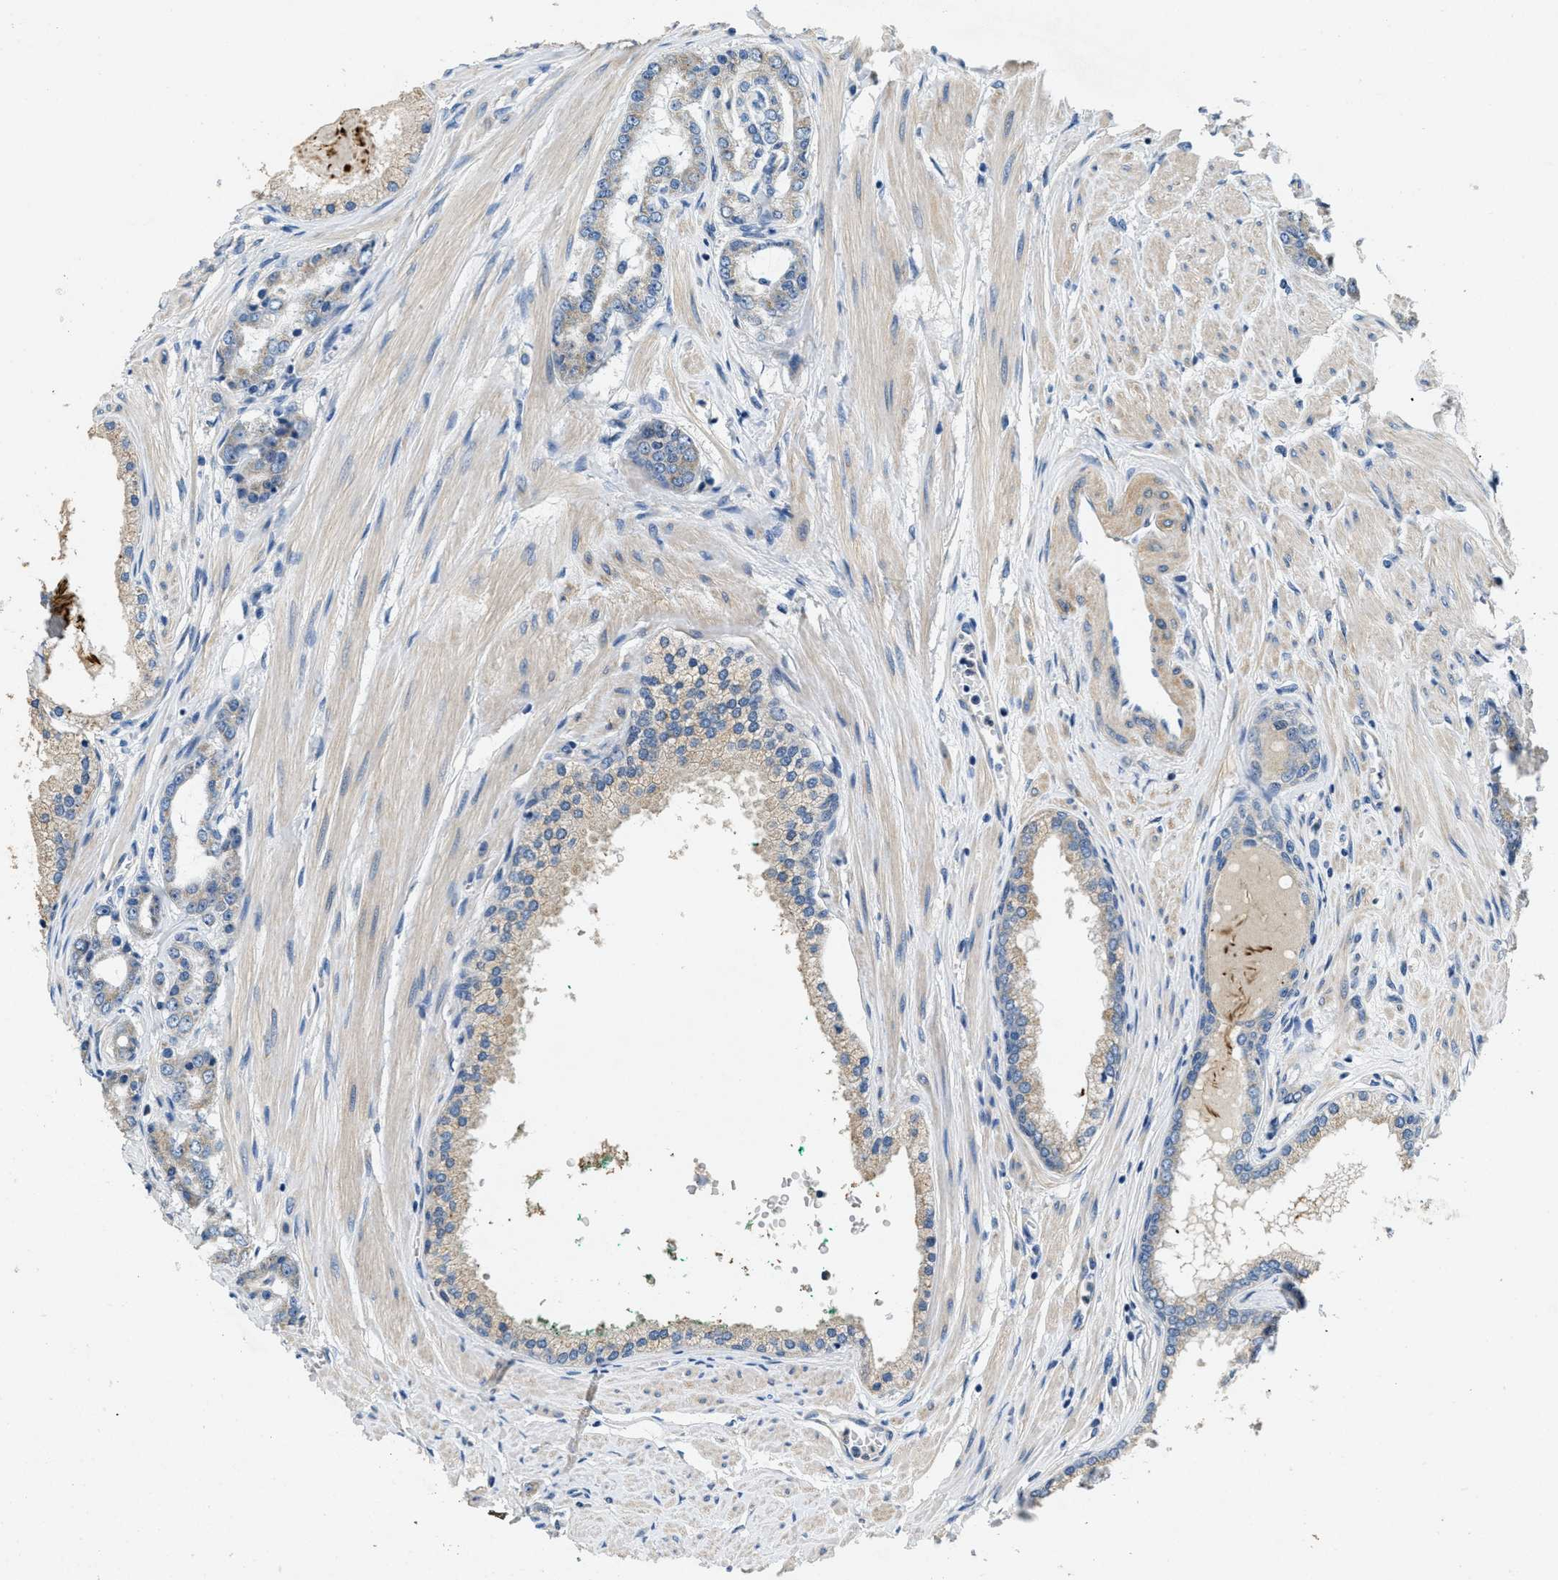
{"staining": {"intensity": "weak", "quantity": "<25%", "location": "cytoplasmic/membranous"}, "tissue": "prostate cancer", "cell_type": "Tumor cells", "image_type": "cancer", "snomed": [{"axis": "morphology", "description": "Adenocarcinoma, Low grade"}, {"axis": "topography", "description": "Prostate"}], "caption": "A histopathology image of prostate cancer stained for a protein demonstrates no brown staining in tumor cells.", "gene": "TOMM70", "patient": {"sex": "male", "age": 63}}